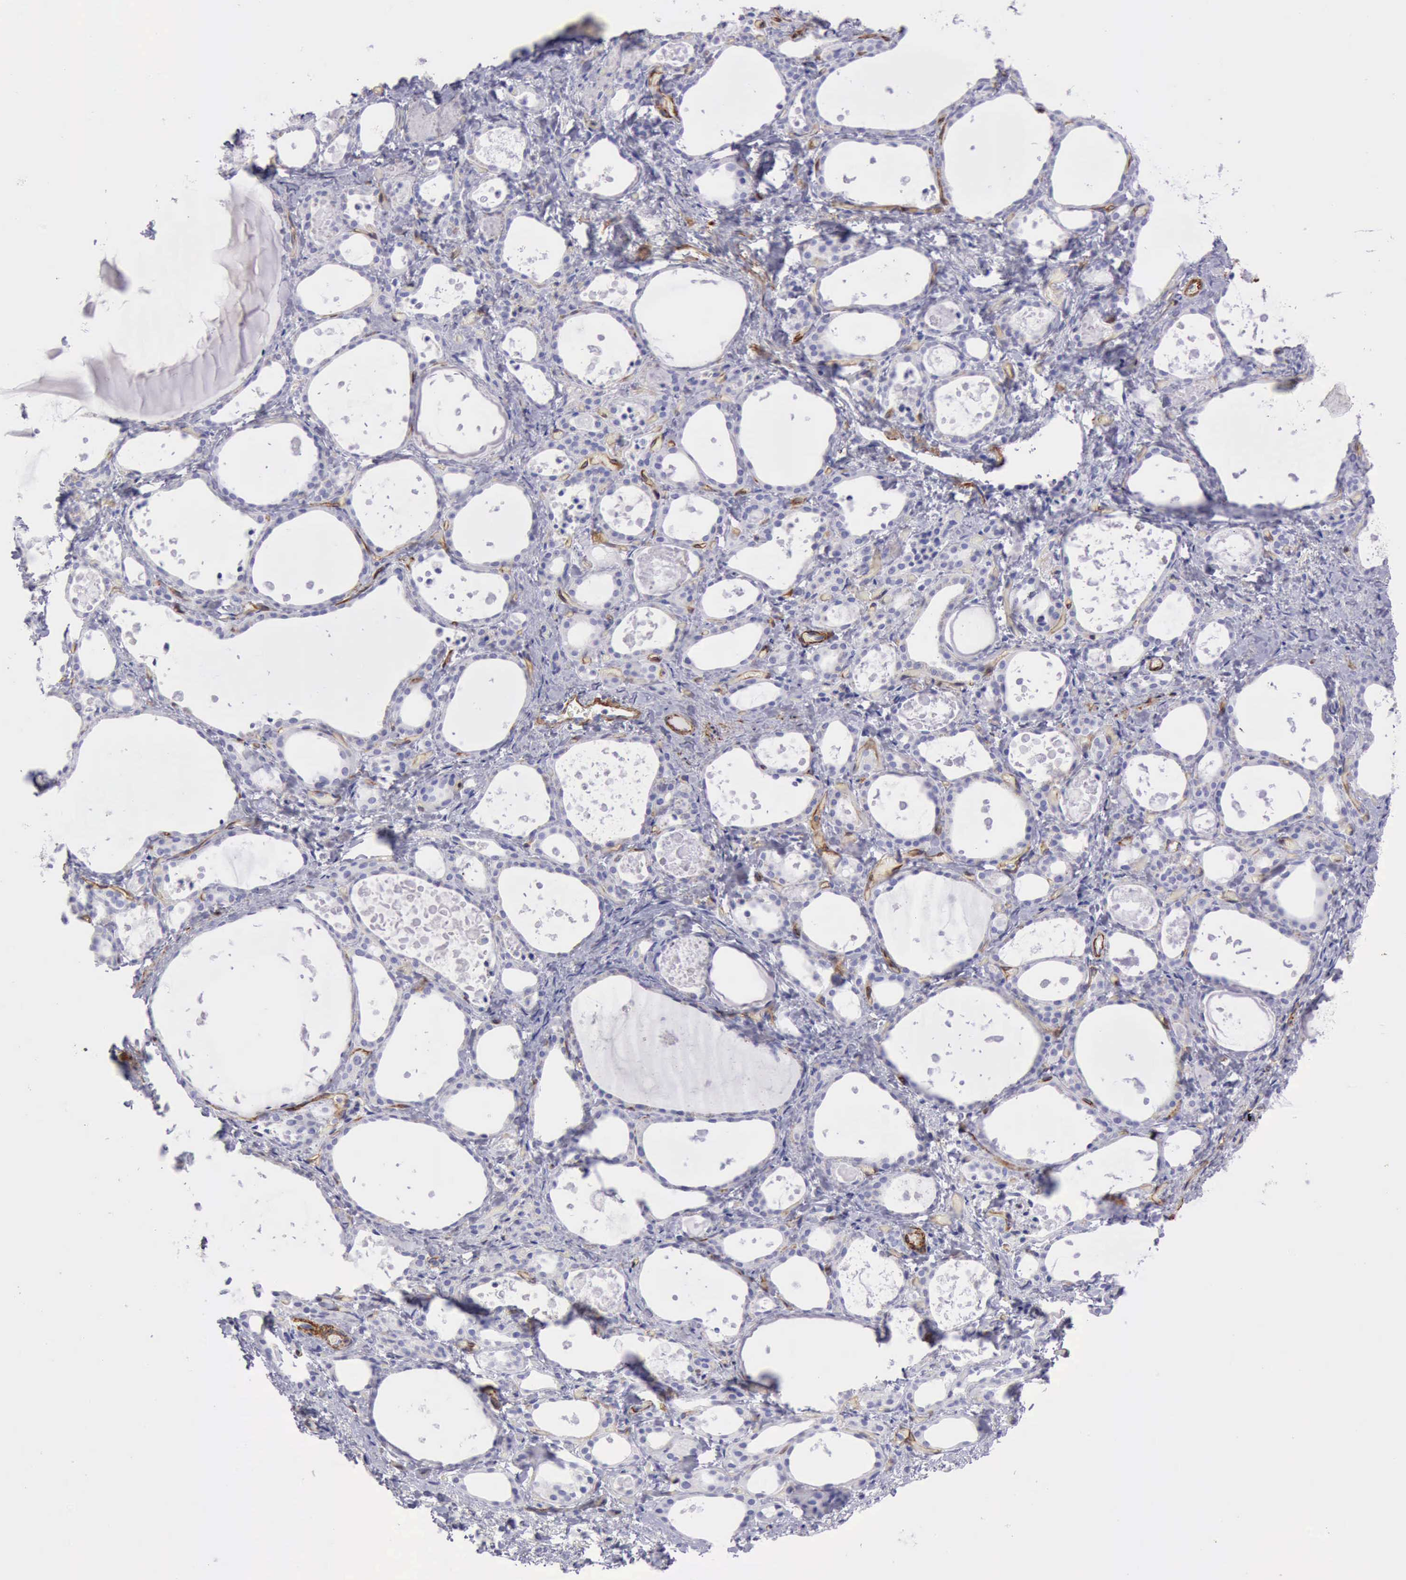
{"staining": {"intensity": "negative", "quantity": "none", "location": "none"}, "tissue": "thyroid gland", "cell_type": "Glandular cells", "image_type": "normal", "snomed": [{"axis": "morphology", "description": "Normal tissue, NOS"}, {"axis": "topography", "description": "Thyroid gland"}], "caption": "High power microscopy histopathology image of an immunohistochemistry image of normal thyroid gland, revealing no significant positivity in glandular cells. (Stains: DAB (3,3'-diaminobenzidine) immunohistochemistry with hematoxylin counter stain, Microscopy: brightfield microscopy at high magnification).", "gene": "AOC3", "patient": {"sex": "female", "age": 75}}